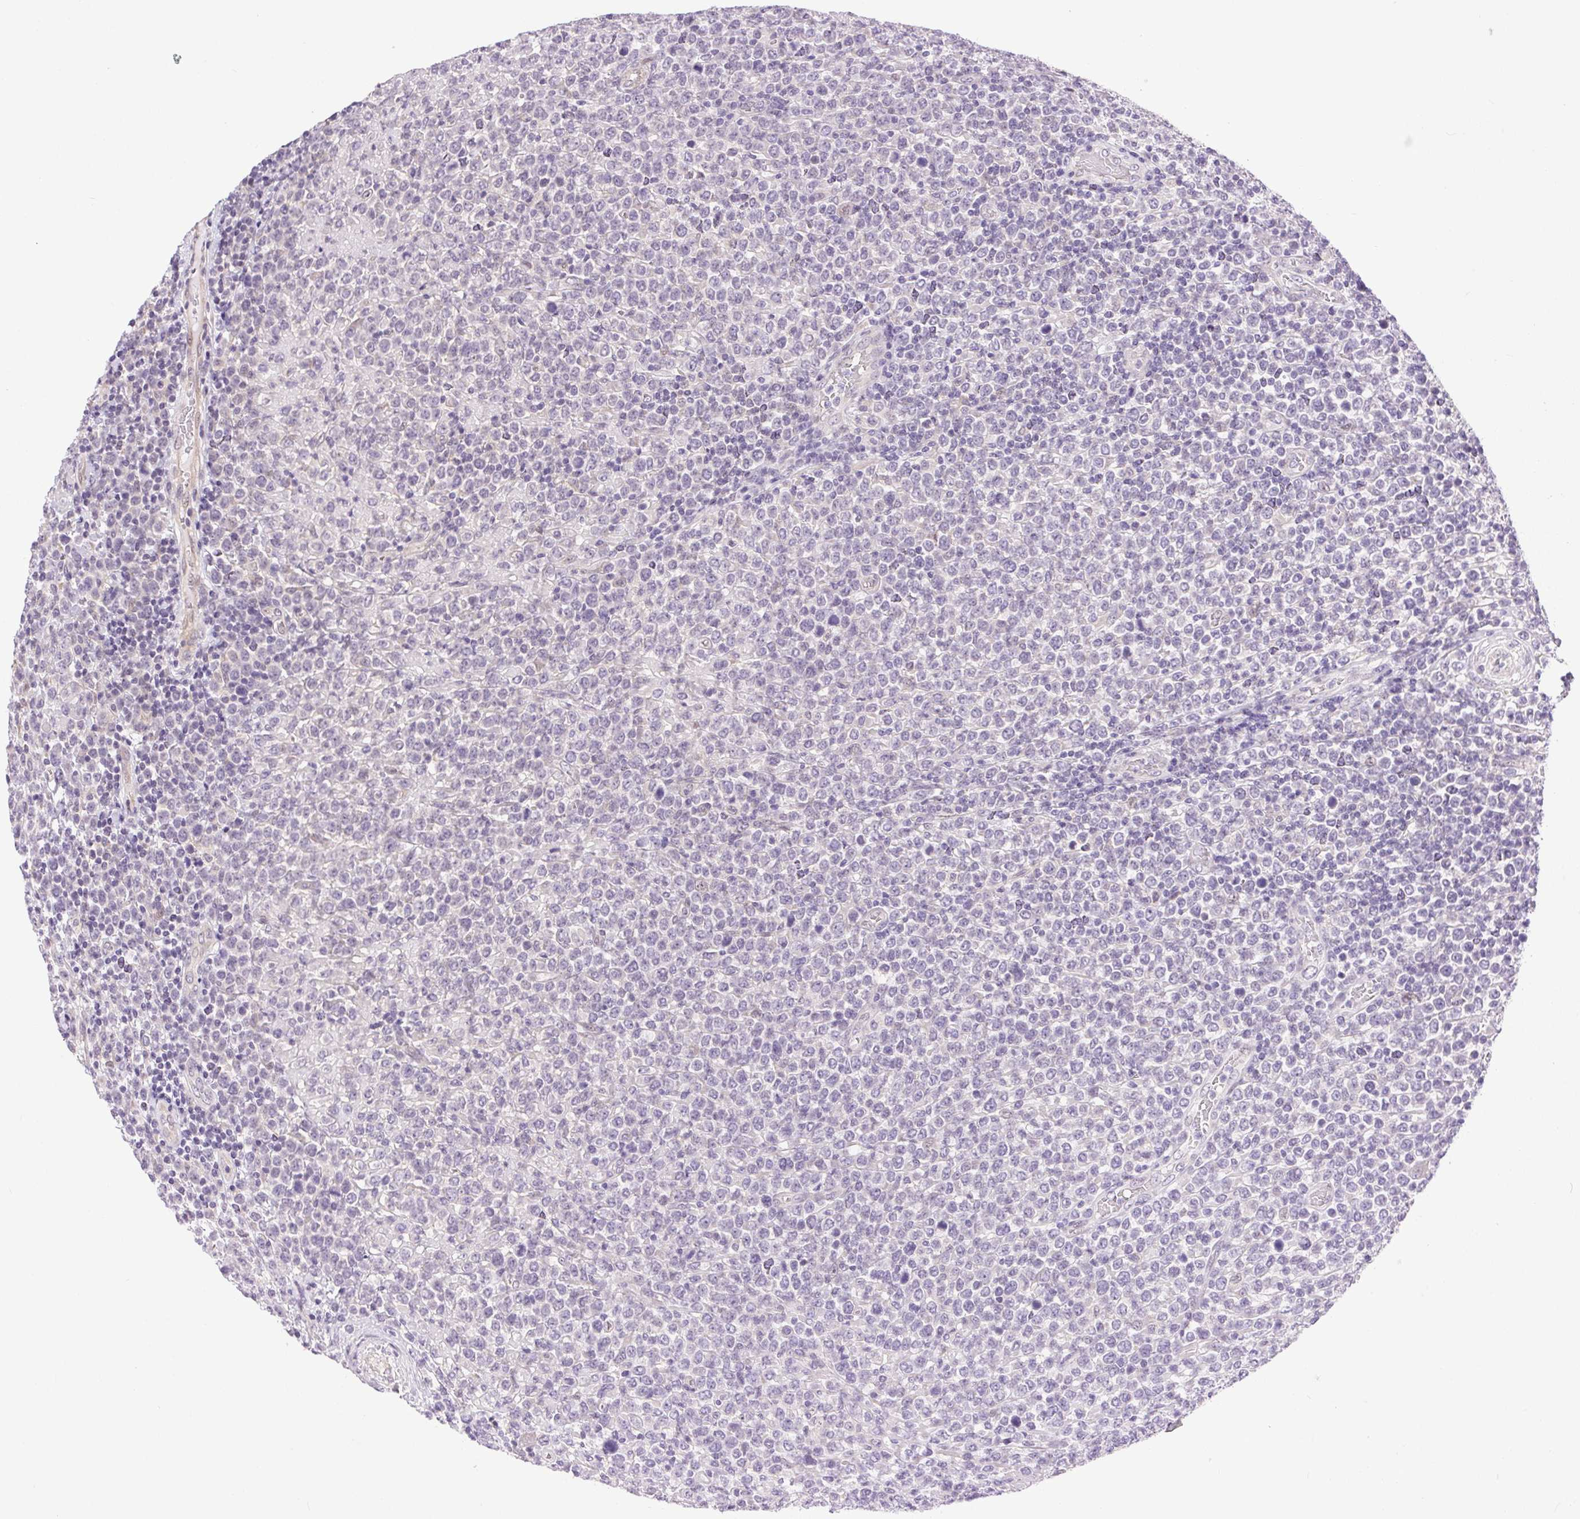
{"staining": {"intensity": "negative", "quantity": "none", "location": "none"}, "tissue": "lymphoma", "cell_type": "Tumor cells", "image_type": "cancer", "snomed": [{"axis": "morphology", "description": "Malignant lymphoma, non-Hodgkin's type, High grade"}, {"axis": "topography", "description": "Soft tissue"}], "caption": "The histopathology image exhibits no staining of tumor cells in high-grade malignant lymphoma, non-Hodgkin's type. (Brightfield microscopy of DAB (3,3'-diaminobenzidine) immunohistochemistry (IHC) at high magnification).", "gene": "SYT11", "patient": {"sex": "female", "age": 56}}